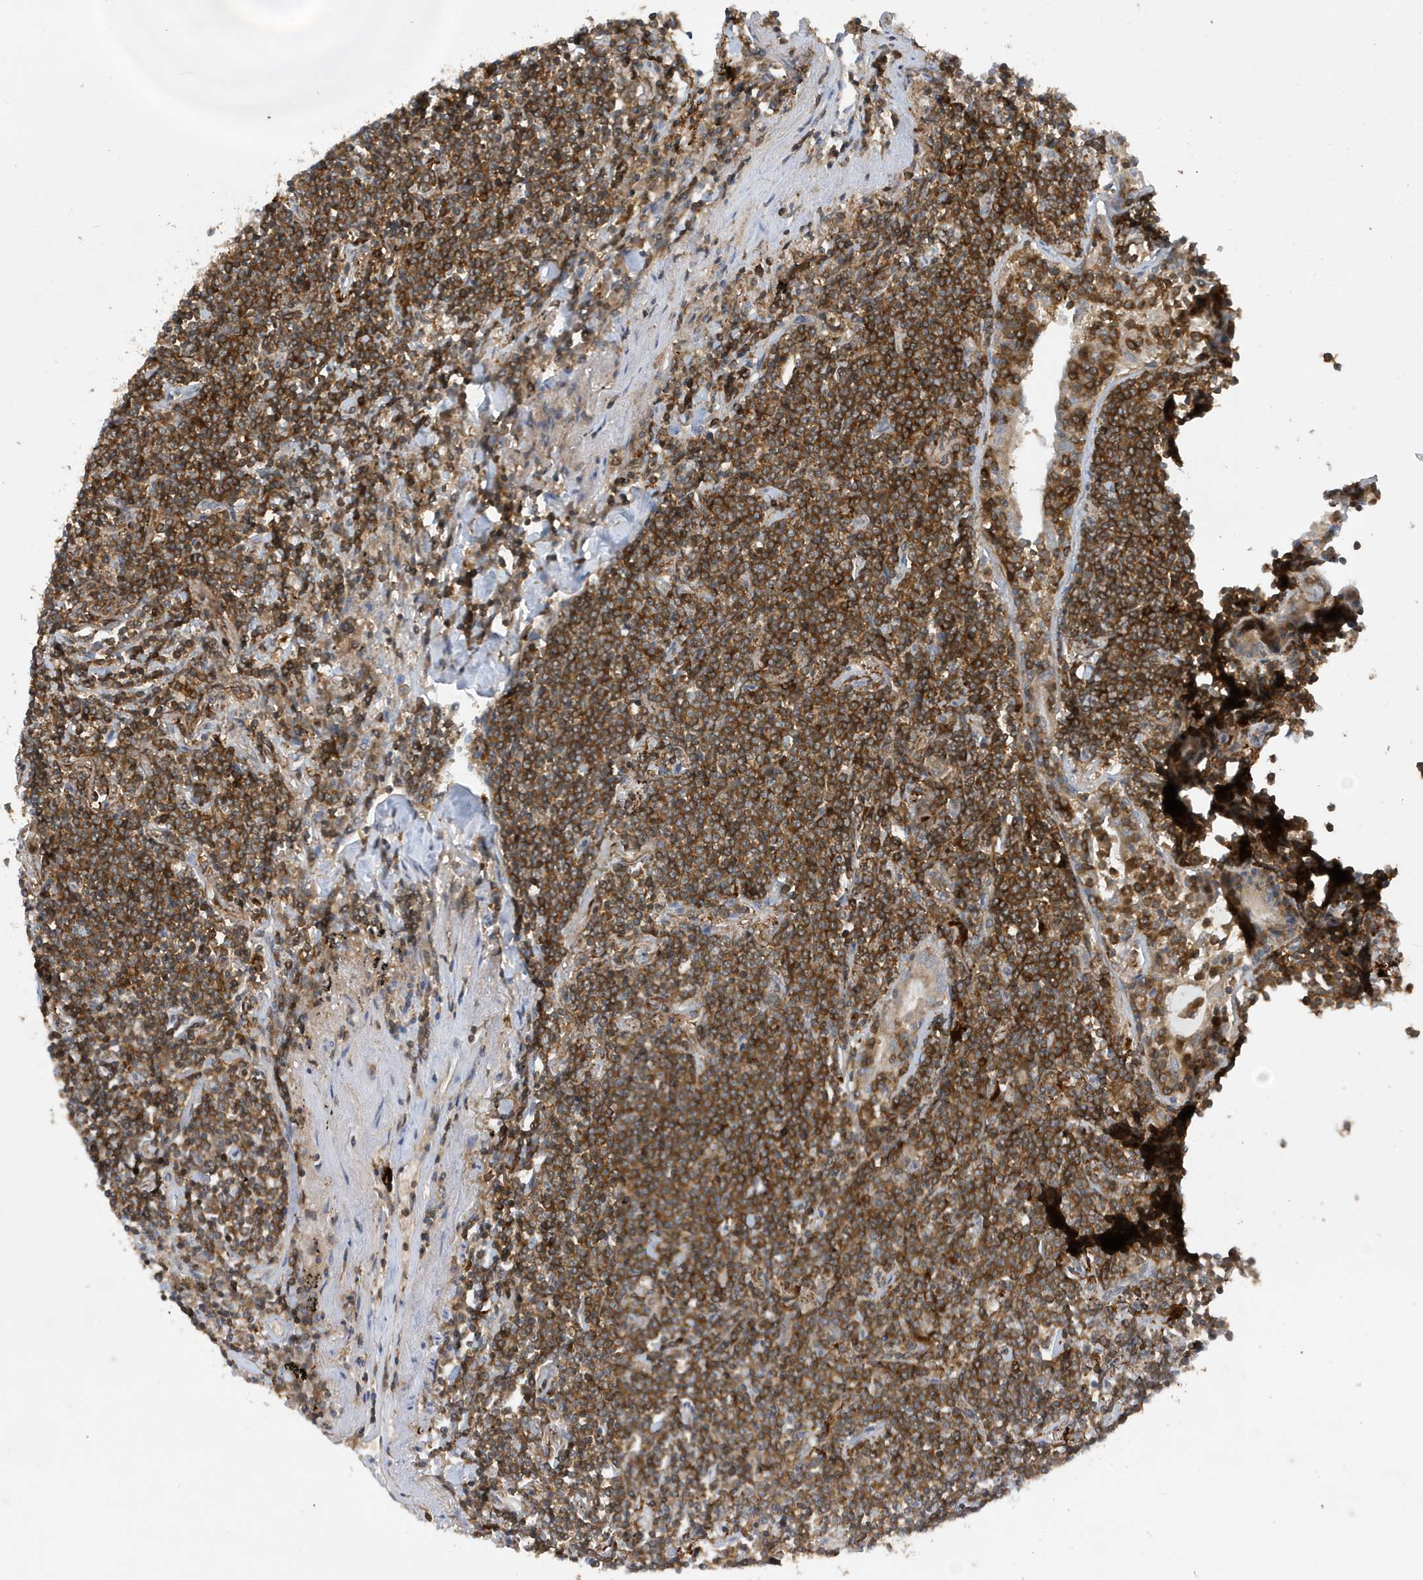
{"staining": {"intensity": "moderate", "quantity": ">75%", "location": "cytoplasmic/membranous"}, "tissue": "lymphoma", "cell_type": "Tumor cells", "image_type": "cancer", "snomed": [{"axis": "morphology", "description": "Malignant lymphoma, non-Hodgkin's type, Low grade"}, {"axis": "topography", "description": "Lung"}], "caption": "Tumor cells demonstrate medium levels of moderate cytoplasmic/membranous staining in about >75% of cells in human lymphoma.", "gene": "NSUN3", "patient": {"sex": "female", "age": 71}}